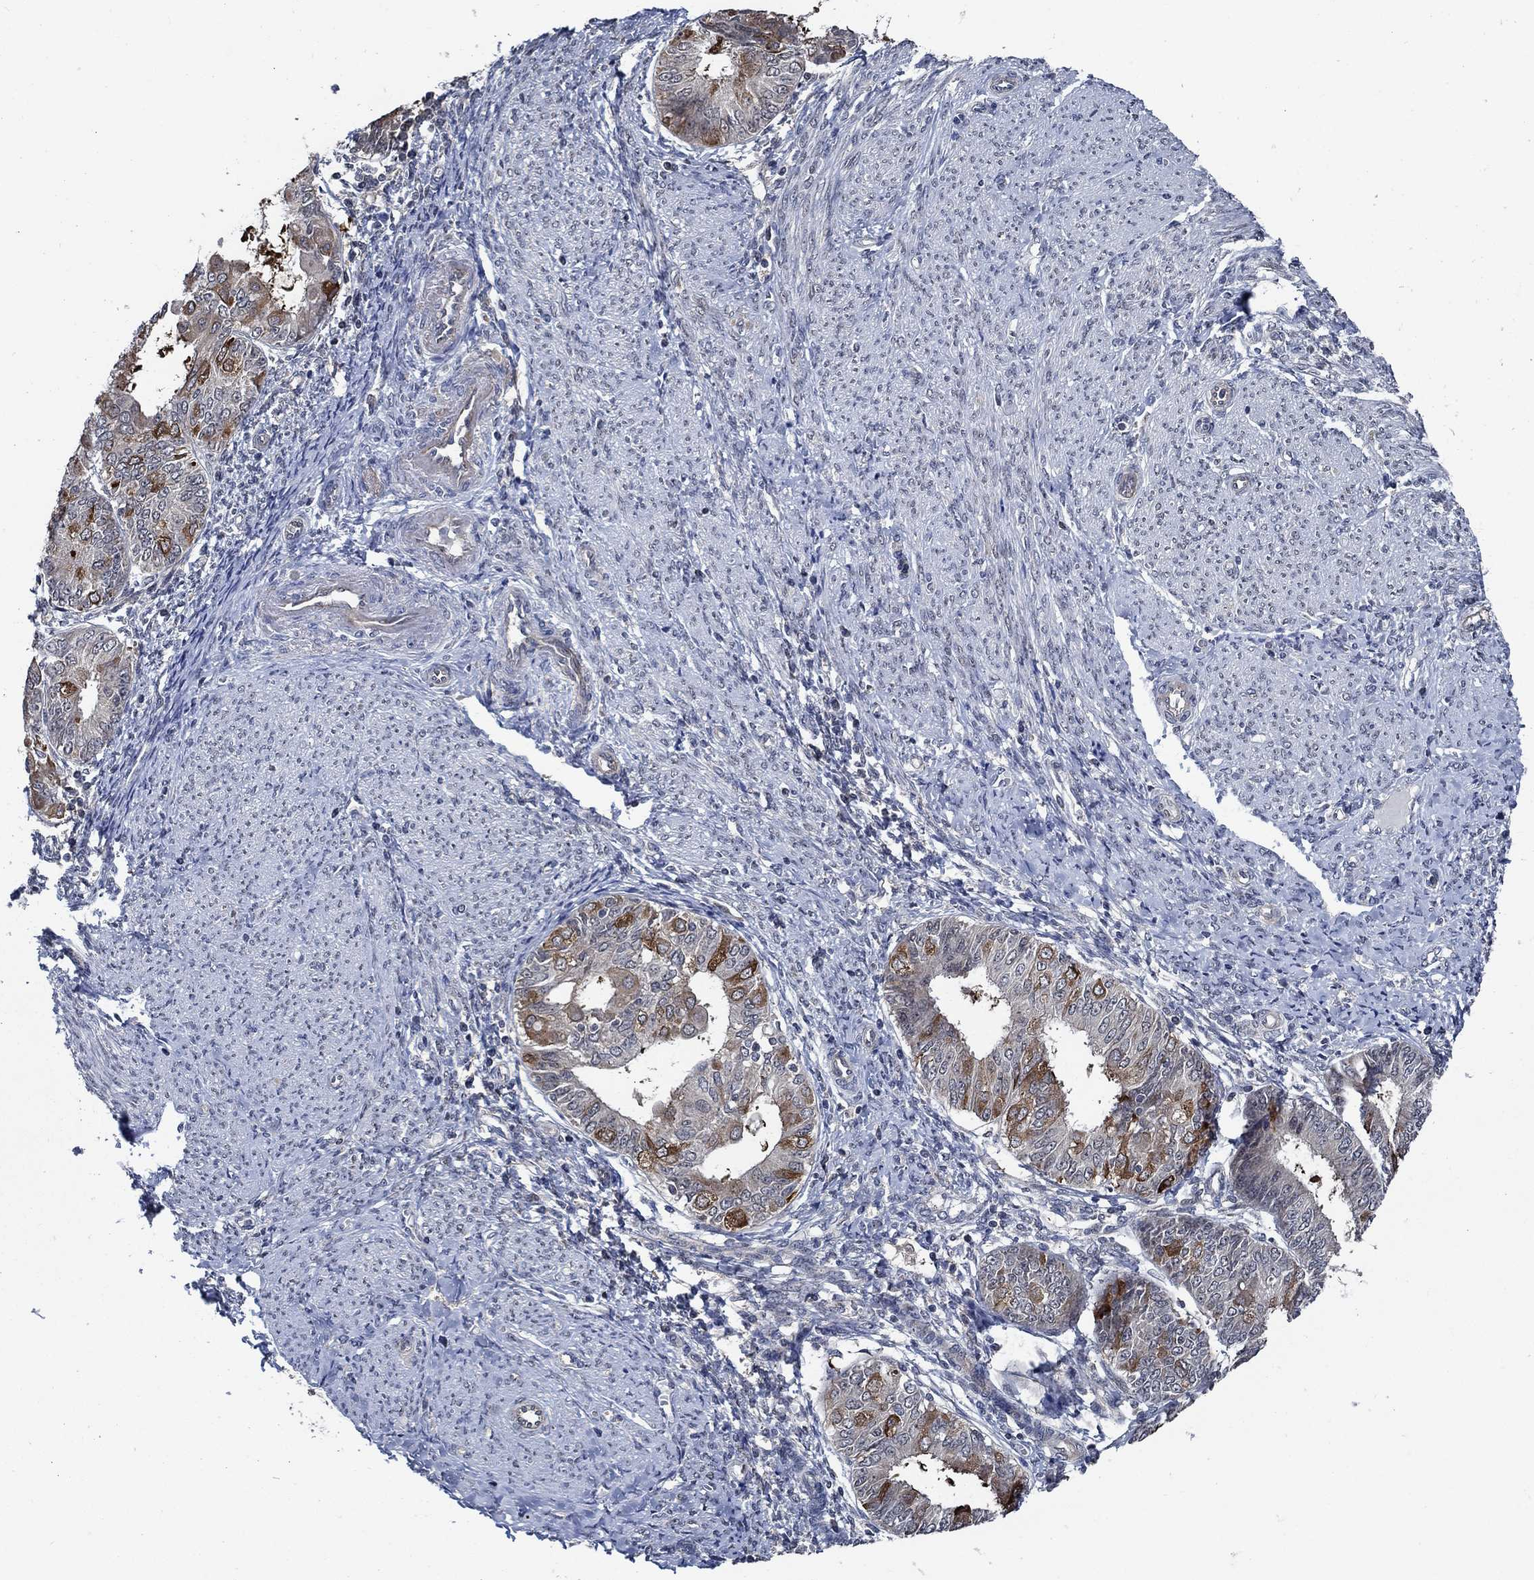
{"staining": {"intensity": "strong", "quantity": "25%-75%", "location": "cytoplasmic/membranous"}, "tissue": "endometrial cancer", "cell_type": "Tumor cells", "image_type": "cancer", "snomed": [{"axis": "morphology", "description": "Adenocarcinoma, NOS"}, {"axis": "topography", "description": "Endometrium"}], "caption": "This is a micrograph of IHC staining of endometrial cancer, which shows strong positivity in the cytoplasmic/membranous of tumor cells.", "gene": "DACT1", "patient": {"sex": "female", "age": 68}}